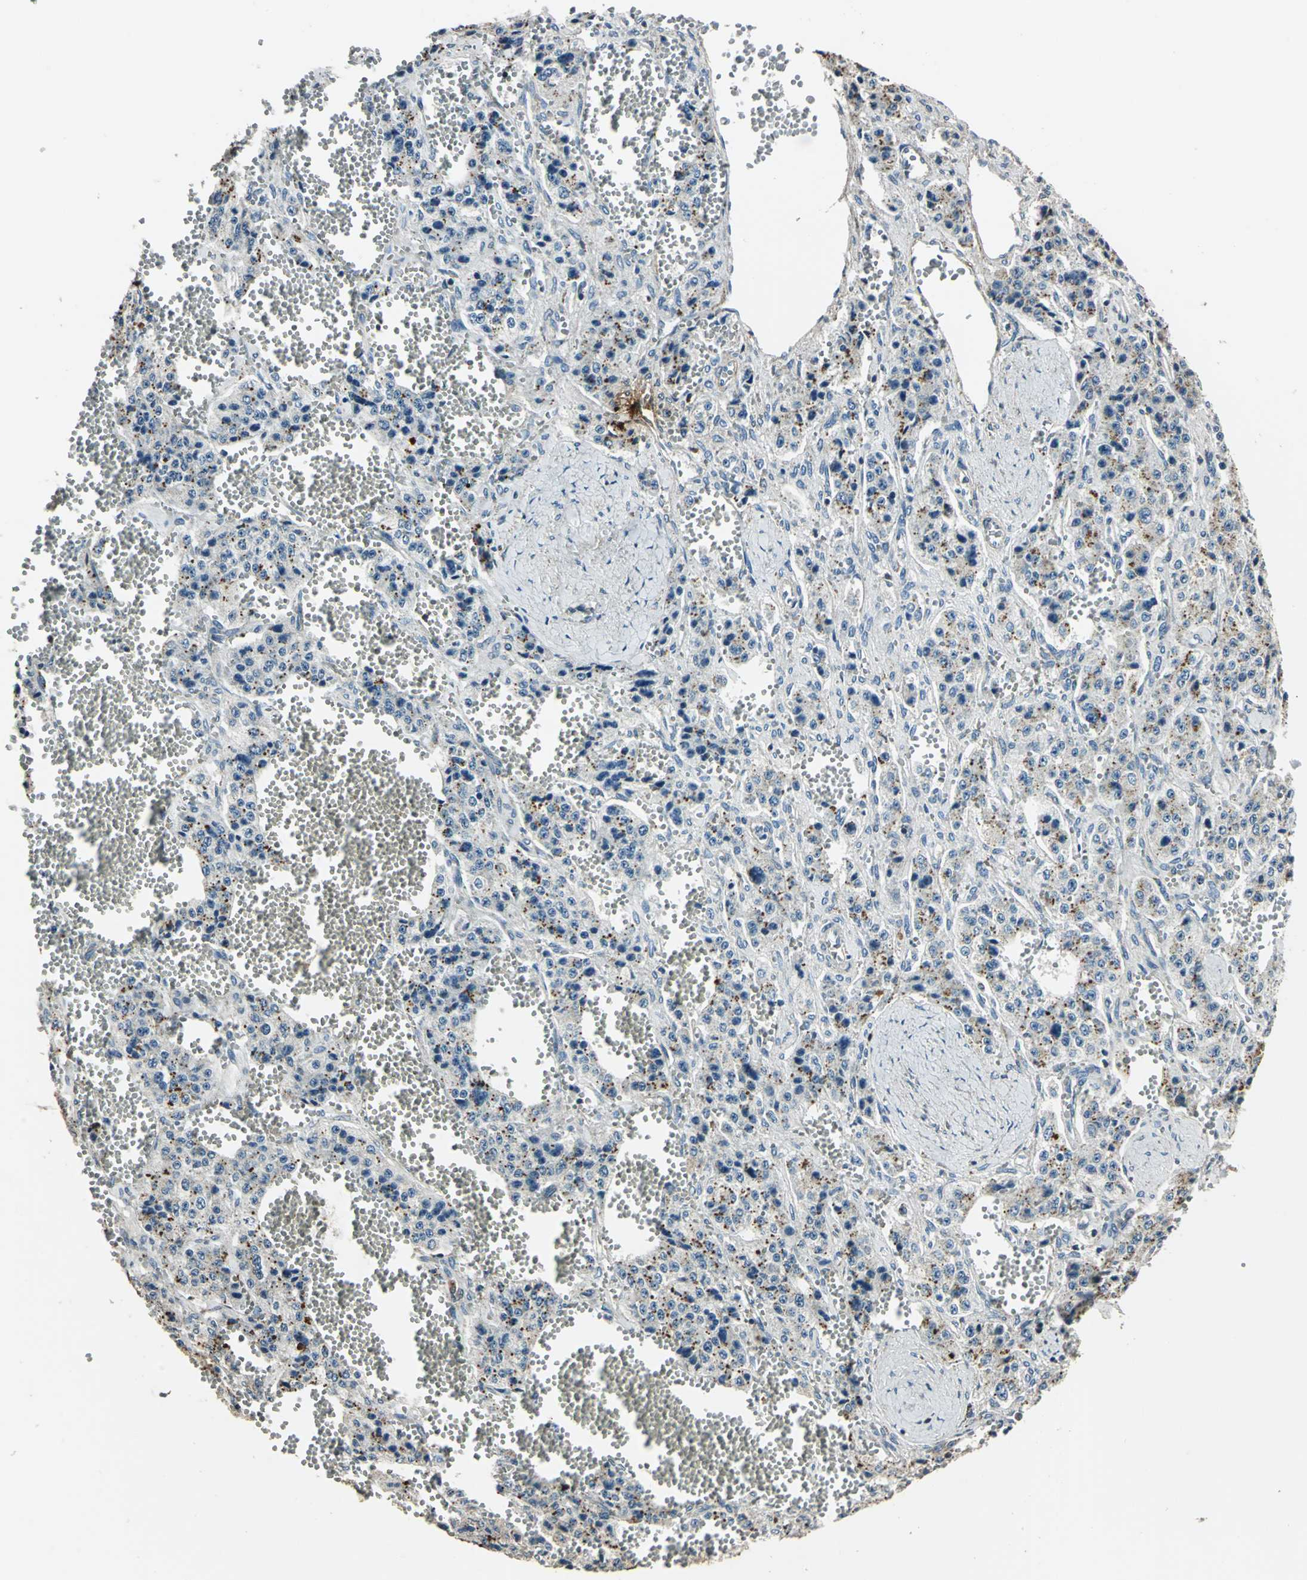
{"staining": {"intensity": "weak", "quantity": "25%-75%", "location": "cytoplasmic/membranous"}, "tissue": "carcinoid", "cell_type": "Tumor cells", "image_type": "cancer", "snomed": [{"axis": "morphology", "description": "Carcinoid, malignant, NOS"}, {"axis": "topography", "description": "Small intestine"}], "caption": "The histopathology image shows staining of malignant carcinoid, revealing weak cytoplasmic/membranous protein expression (brown color) within tumor cells.", "gene": "DNAJB4", "patient": {"sex": "male", "age": 52}}